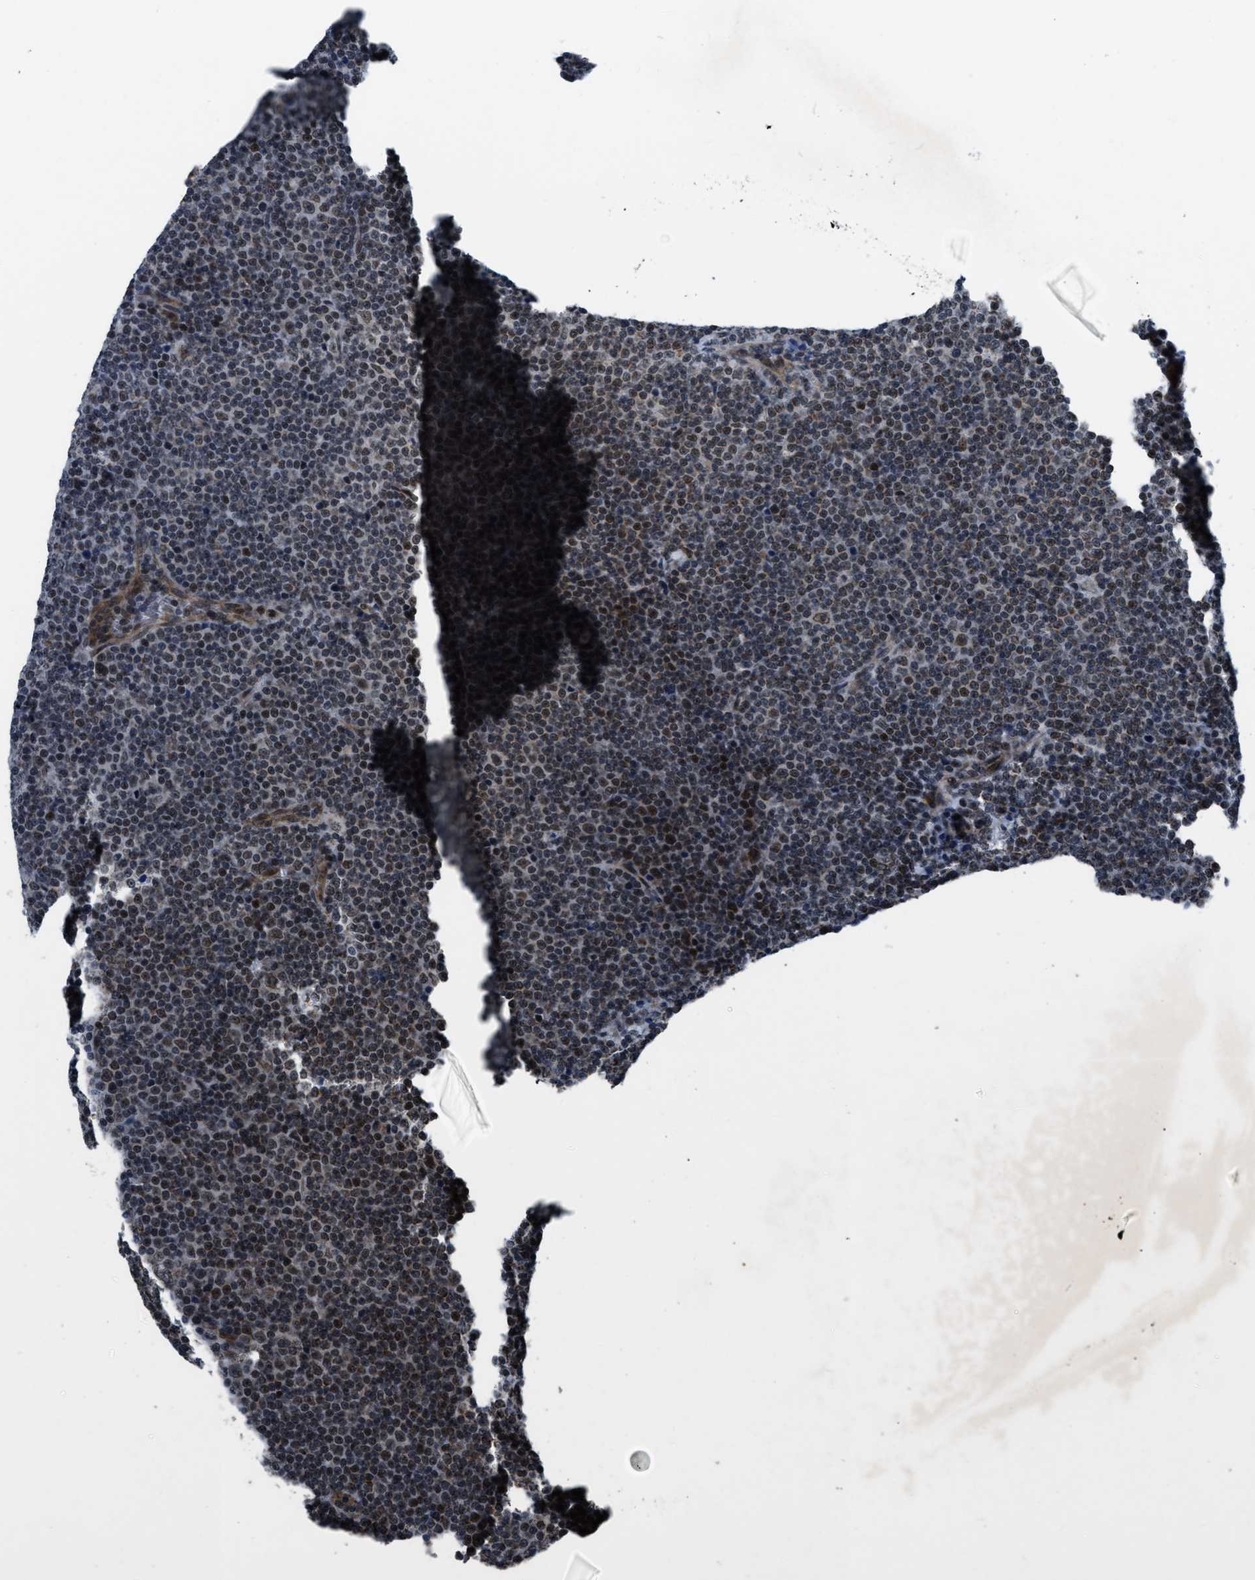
{"staining": {"intensity": "weak", "quantity": ">75%", "location": "nuclear"}, "tissue": "lymphoma", "cell_type": "Tumor cells", "image_type": "cancer", "snomed": [{"axis": "morphology", "description": "Malignant lymphoma, non-Hodgkin's type, Low grade"}, {"axis": "topography", "description": "Lymph node"}], "caption": "Approximately >75% of tumor cells in low-grade malignant lymphoma, non-Hodgkin's type display weak nuclear protein positivity as visualized by brown immunohistochemical staining.", "gene": "ZNHIT1", "patient": {"sex": "female", "age": 67}}